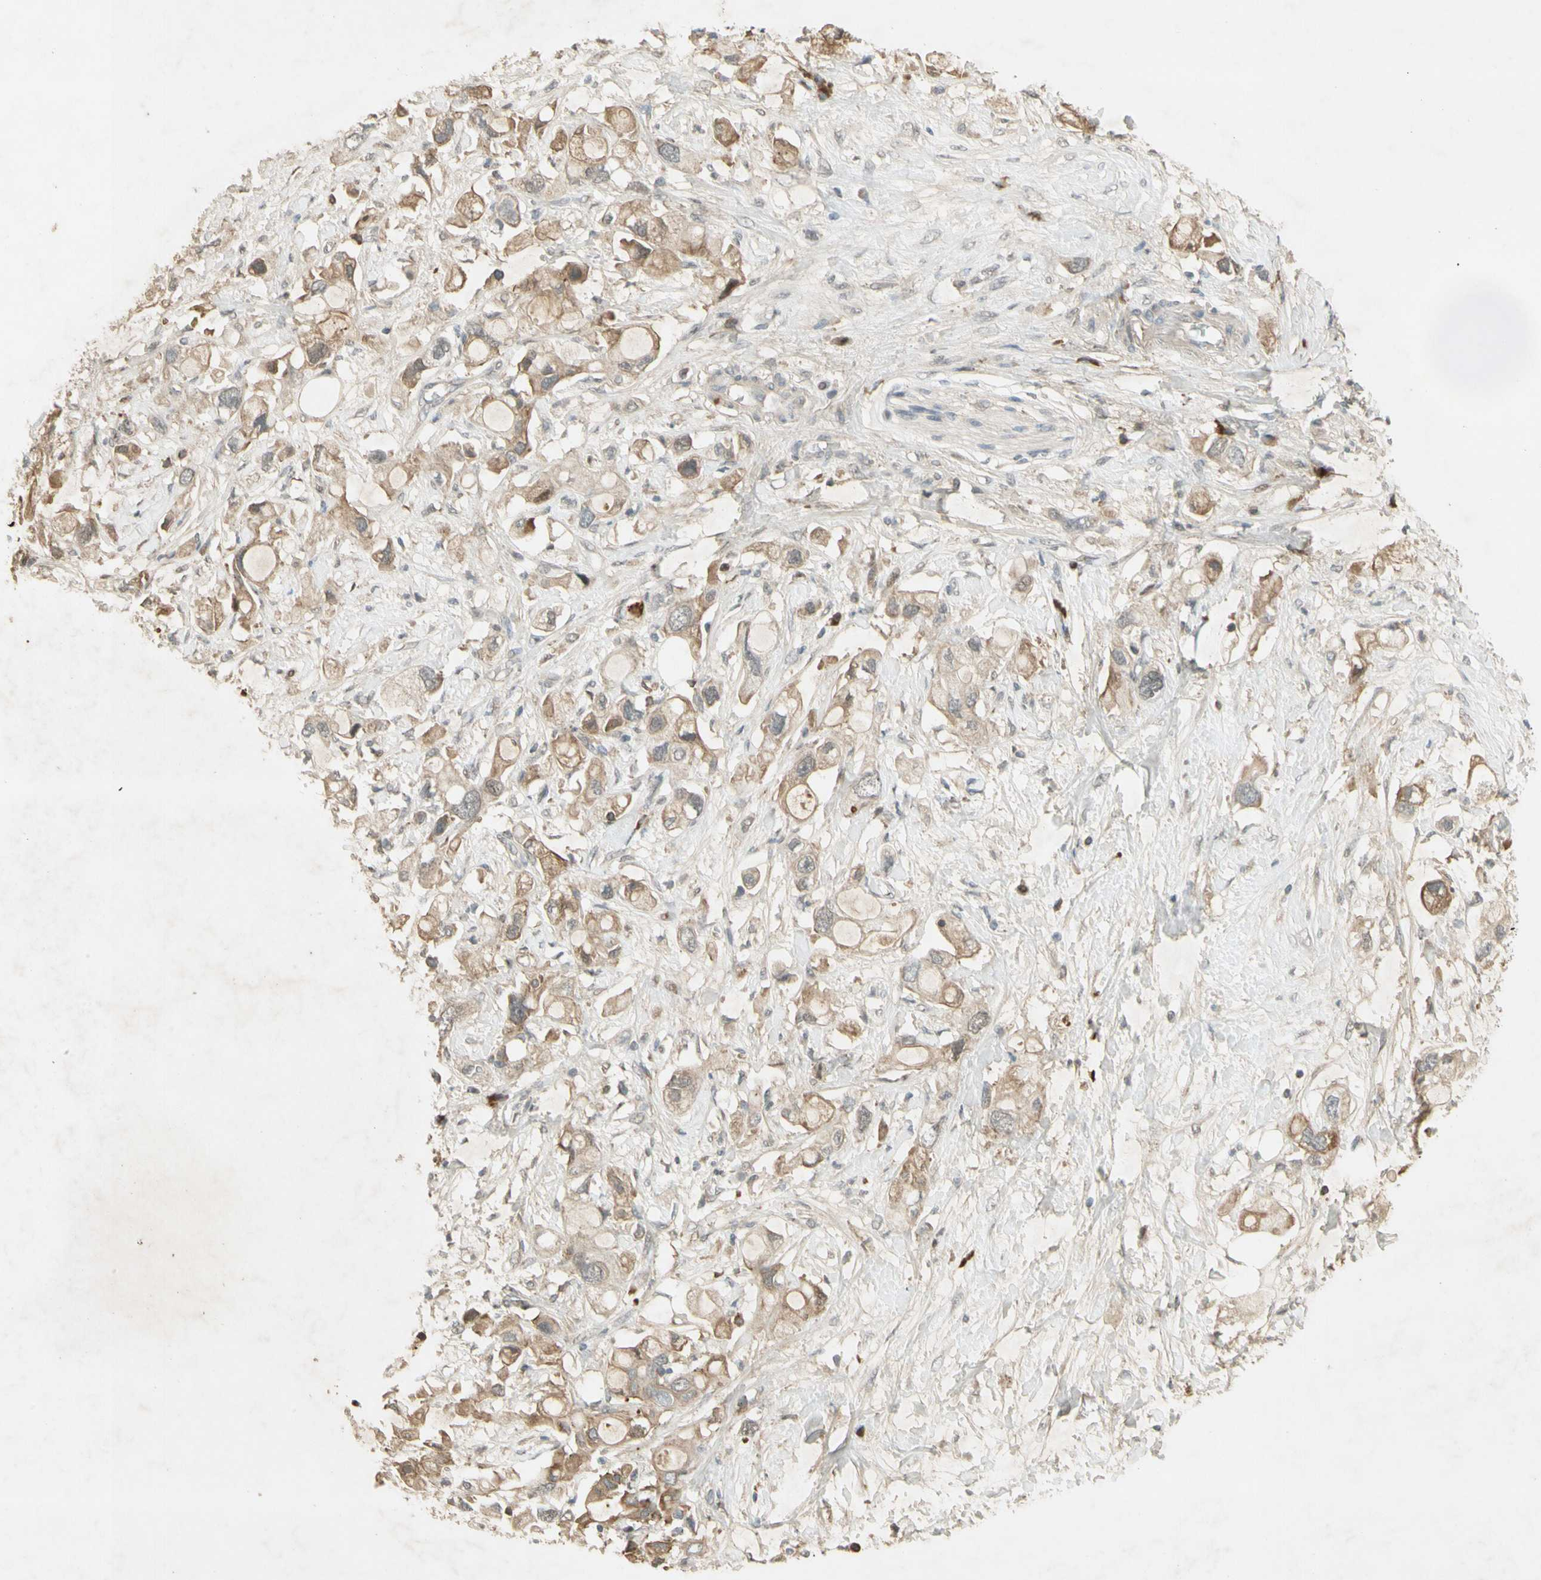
{"staining": {"intensity": "weak", "quantity": "25%-75%", "location": "cytoplasmic/membranous"}, "tissue": "pancreatic cancer", "cell_type": "Tumor cells", "image_type": "cancer", "snomed": [{"axis": "morphology", "description": "Adenocarcinoma, NOS"}, {"axis": "topography", "description": "Pancreas"}], "caption": "Tumor cells display low levels of weak cytoplasmic/membranous positivity in about 25%-75% of cells in human pancreatic cancer.", "gene": "NRG4", "patient": {"sex": "female", "age": 56}}